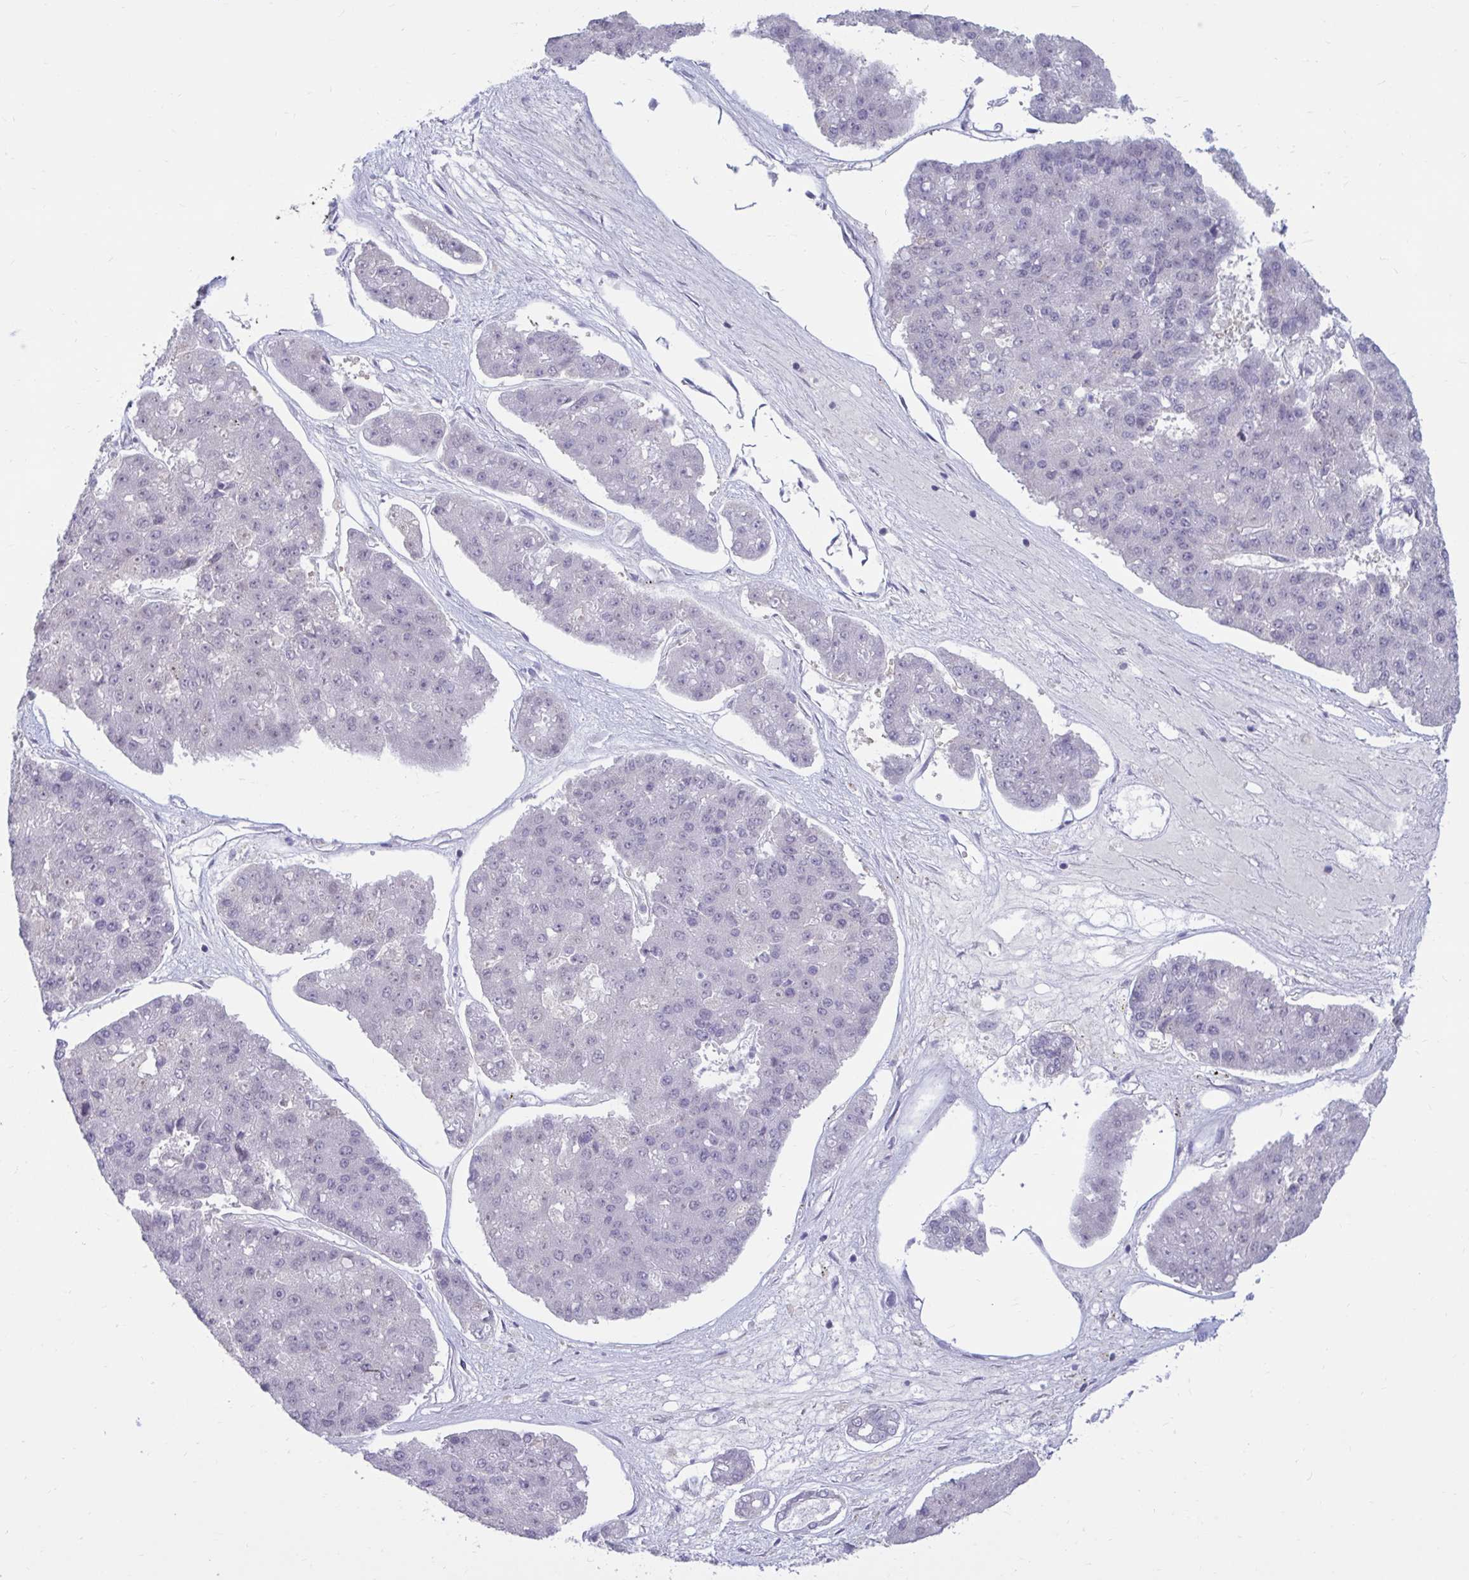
{"staining": {"intensity": "negative", "quantity": "none", "location": "none"}, "tissue": "pancreatic cancer", "cell_type": "Tumor cells", "image_type": "cancer", "snomed": [{"axis": "morphology", "description": "Adenocarcinoma, NOS"}, {"axis": "topography", "description": "Pancreas"}], "caption": "Immunohistochemistry micrograph of pancreatic cancer (adenocarcinoma) stained for a protein (brown), which displays no expression in tumor cells.", "gene": "ARPP19", "patient": {"sex": "male", "age": 50}}